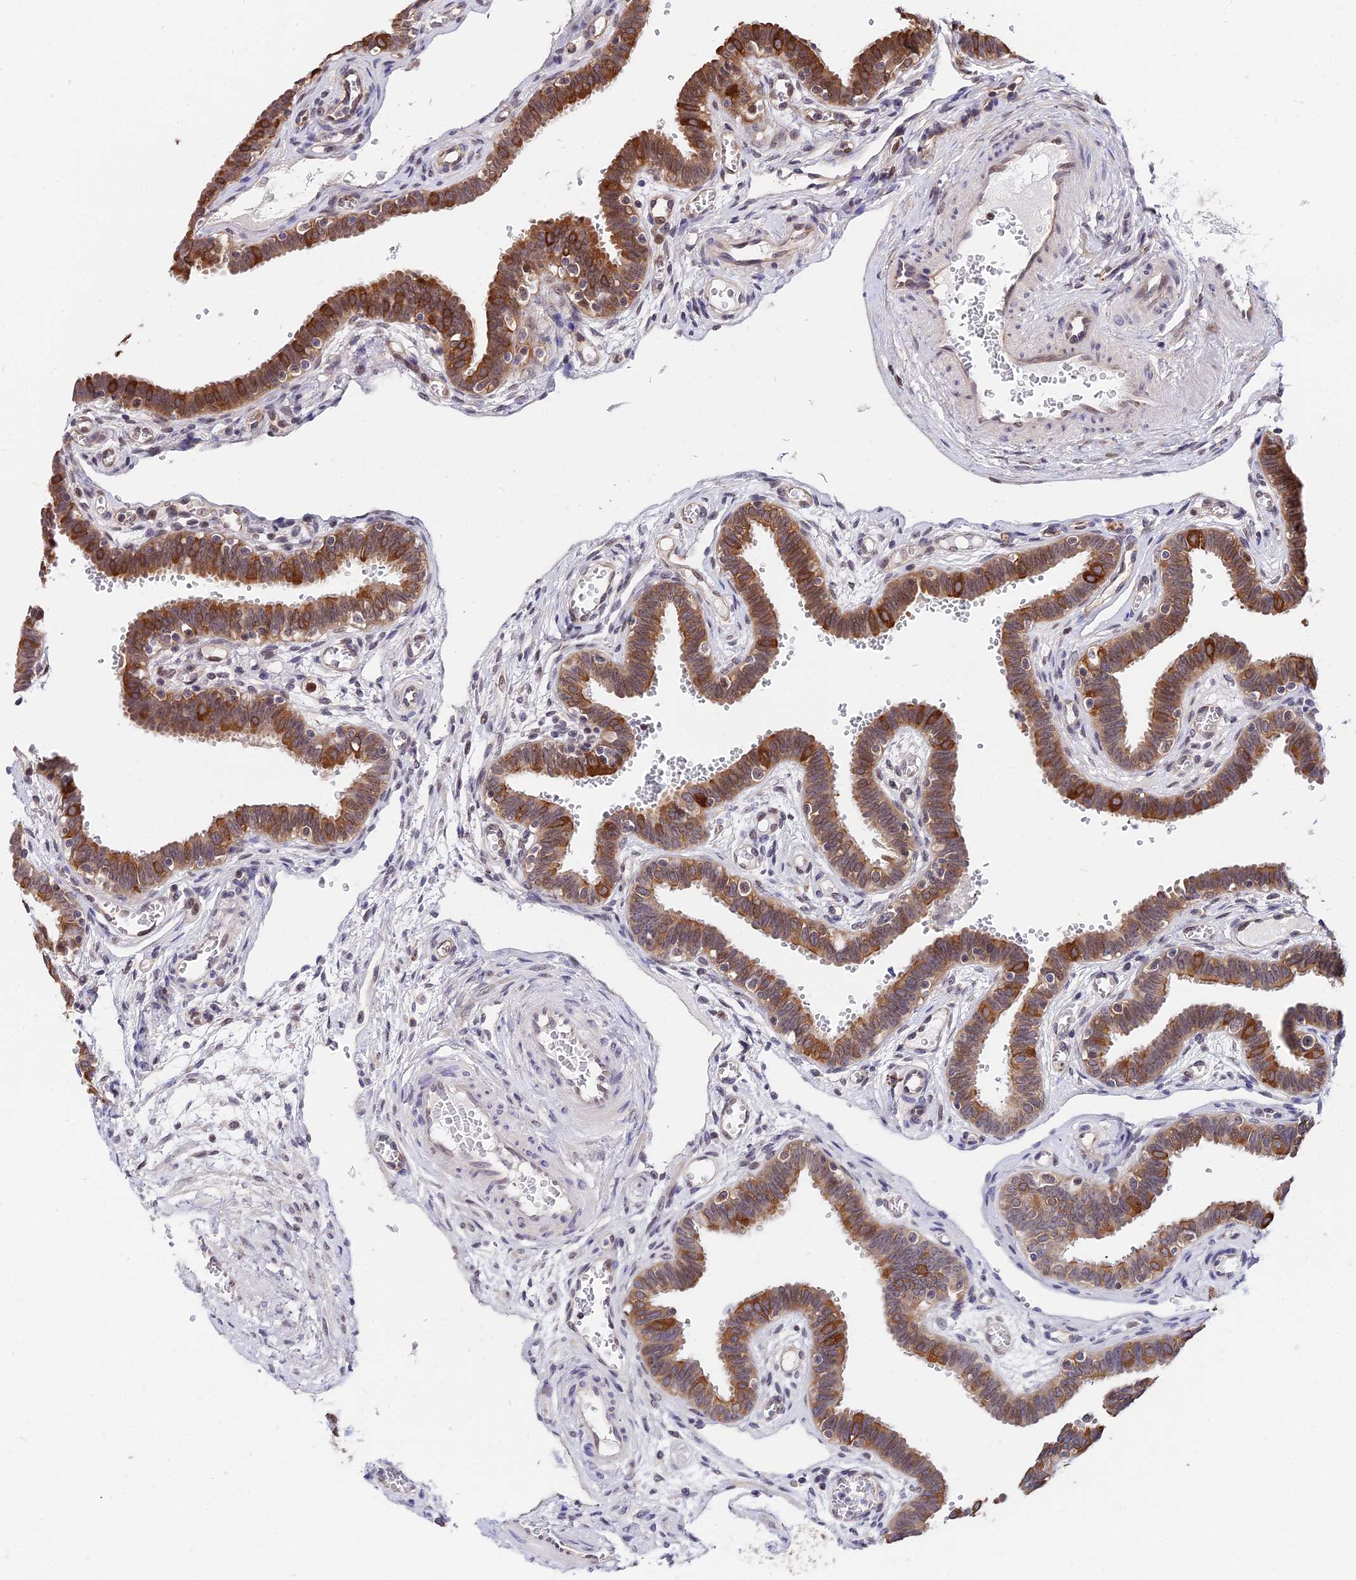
{"staining": {"intensity": "moderate", "quantity": ">75%", "location": "cytoplasmic/membranous"}, "tissue": "fallopian tube", "cell_type": "Glandular cells", "image_type": "normal", "snomed": [{"axis": "morphology", "description": "Normal tissue, NOS"}, {"axis": "topography", "description": "Fallopian tube"}, {"axis": "topography", "description": "Placenta"}], "caption": "Fallopian tube stained with DAB IHC demonstrates medium levels of moderate cytoplasmic/membranous positivity in approximately >75% of glandular cells. (brown staining indicates protein expression, while blue staining denotes nuclei).", "gene": "INPP4A", "patient": {"sex": "female", "age": 32}}